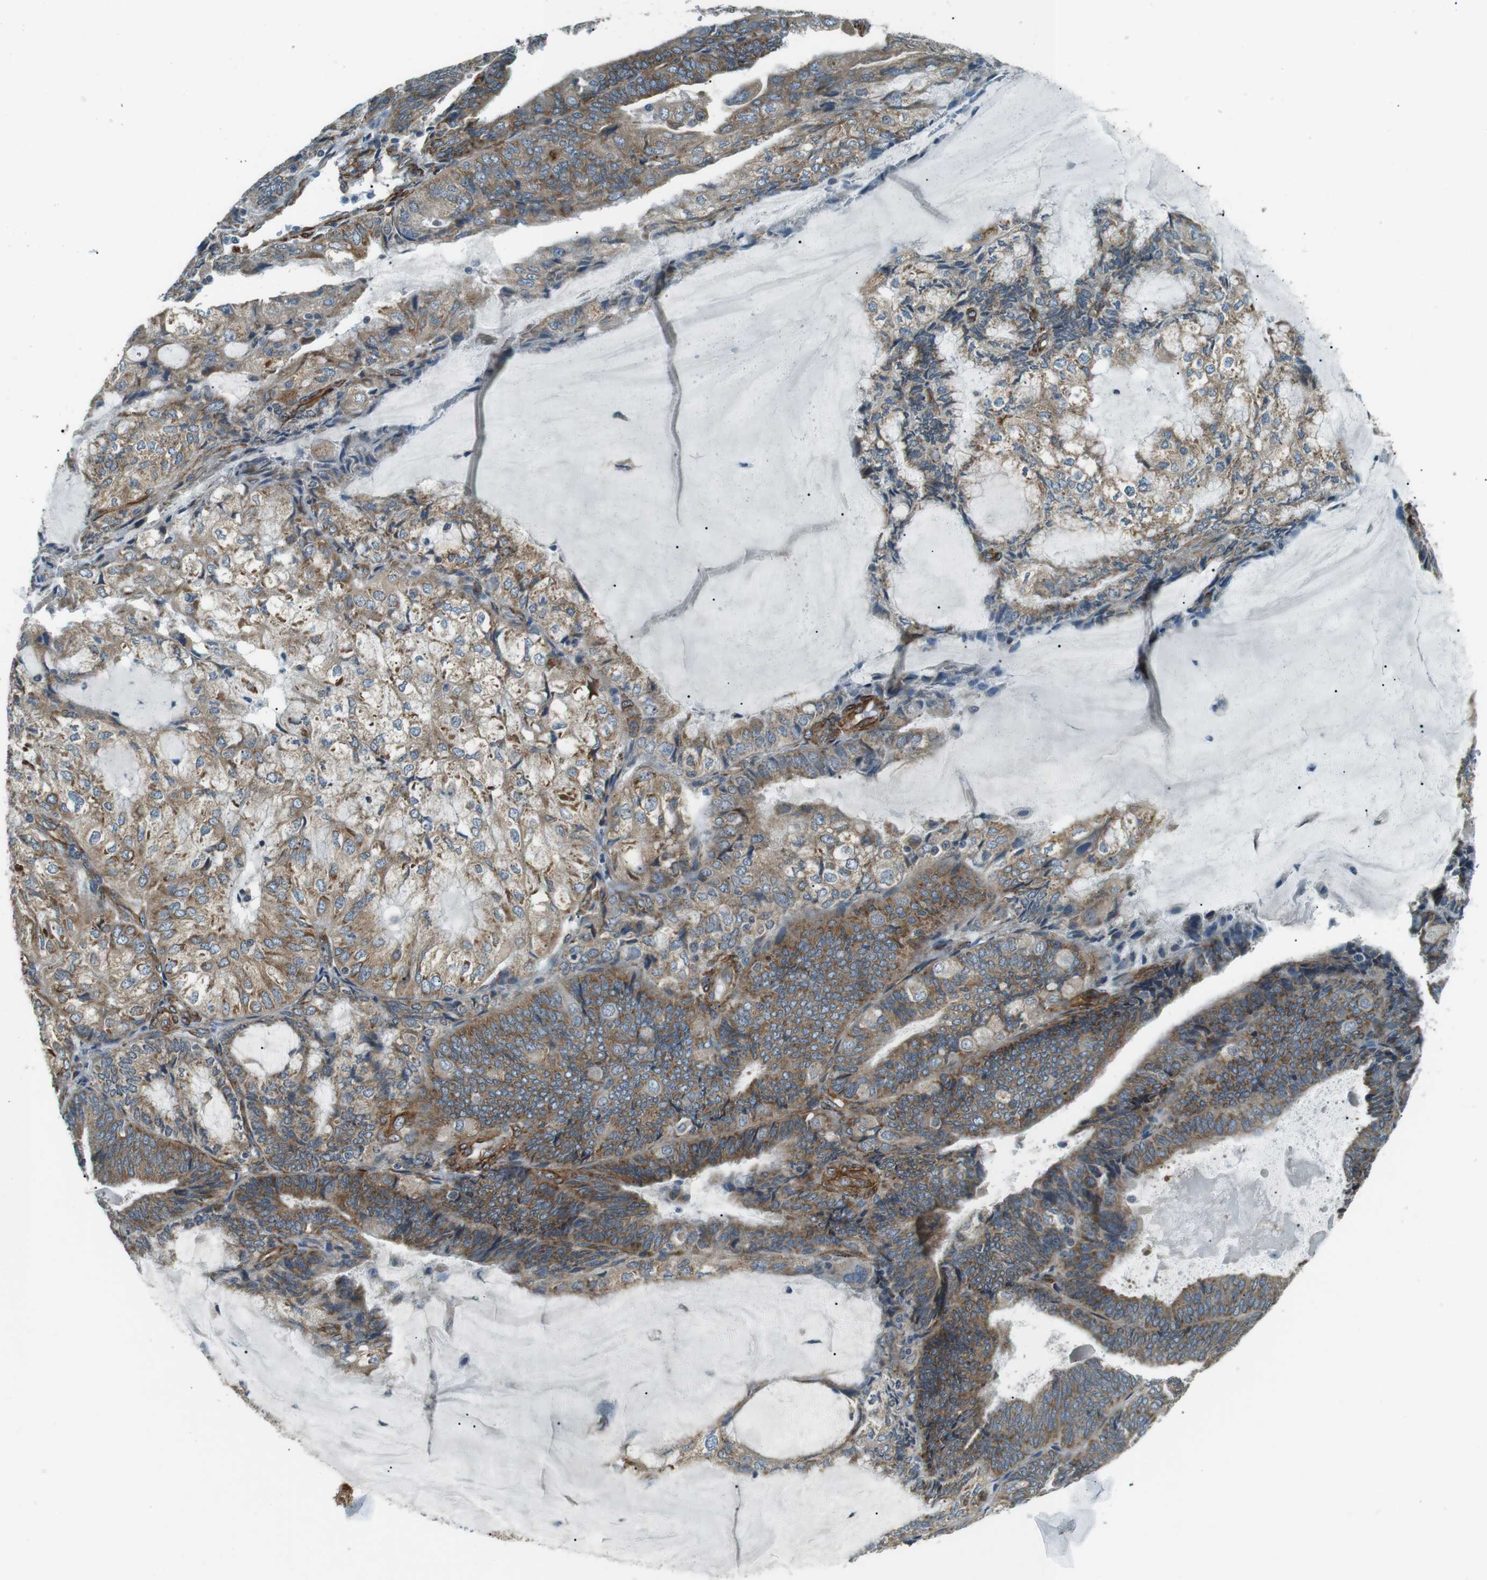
{"staining": {"intensity": "moderate", "quantity": ">75%", "location": "cytoplasmic/membranous"}, "tissue": "endometrial cancer", "cell_type": "Tumor cells", "image_type": "cancer", "snomed": [{"axis": "morphology", "description": "Adenocarcinoma, NOS"}, {"axis": "topography", "description": "Endometrium"}], "caption": "An IHC micrograph of tumor tissue is shown. Protein staining in brown highlights moderate cytoplasmic/membranous positivity in endometrial cancer within tumor cells.", "gene": "ODR4", "patient": {"sex": "female", "age": 81}}